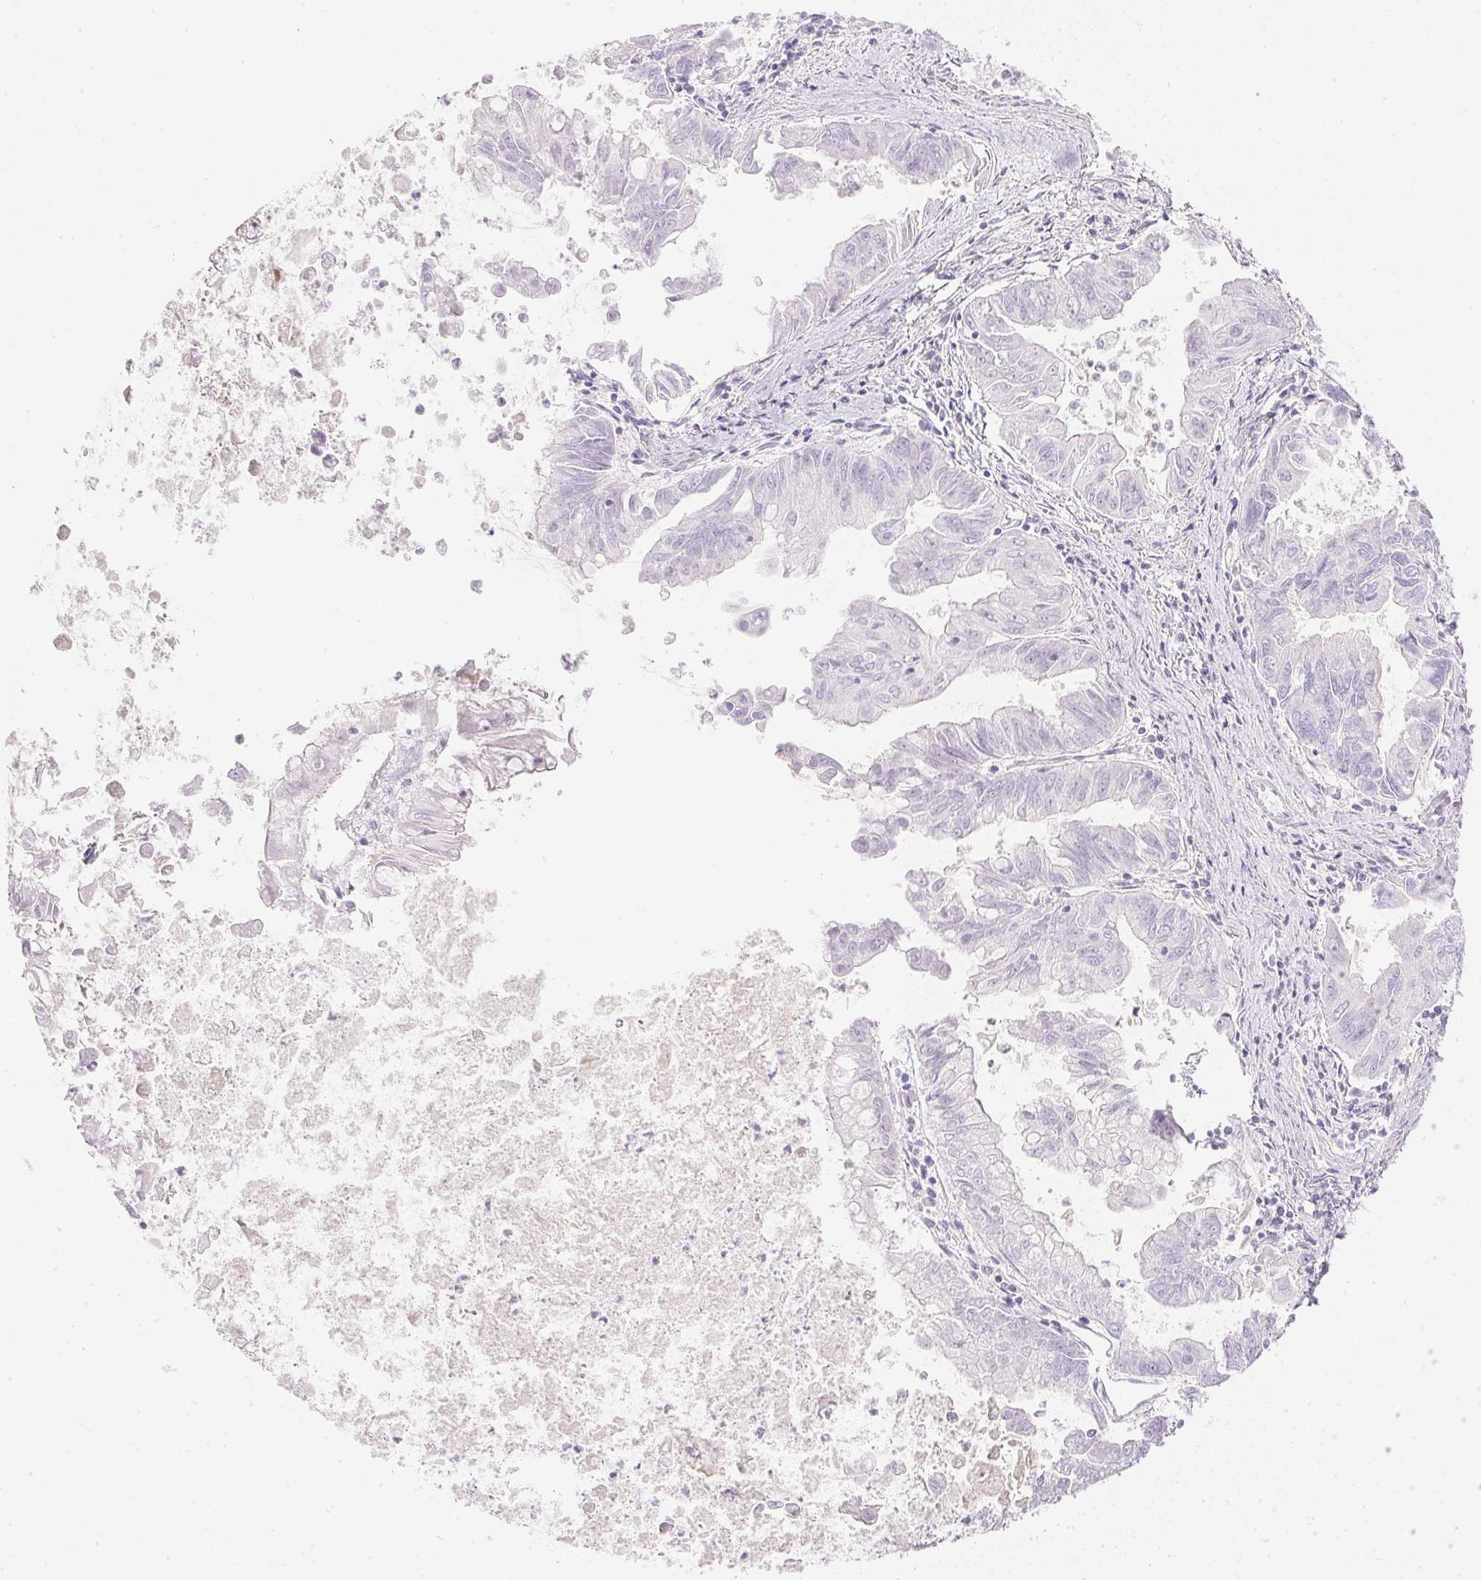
{"staining": {"intensity": "negative", "quantity": "none", "location": "none"}, "tissue": "stomach cancer", "cell_type": "Tumor cells", "image_type": "cancer", "snomed": [{"axis": "morphology", "description": "Adenocarcinoma, NOS"}, {"axis": "topography", "description": "Stomach, upper"}], "caption": "Tumor cells are negative for brown protein staining in stomach adenocarcinoma.", "gene": "CTRL", "patient": {"sex": "male", "age": 80}}